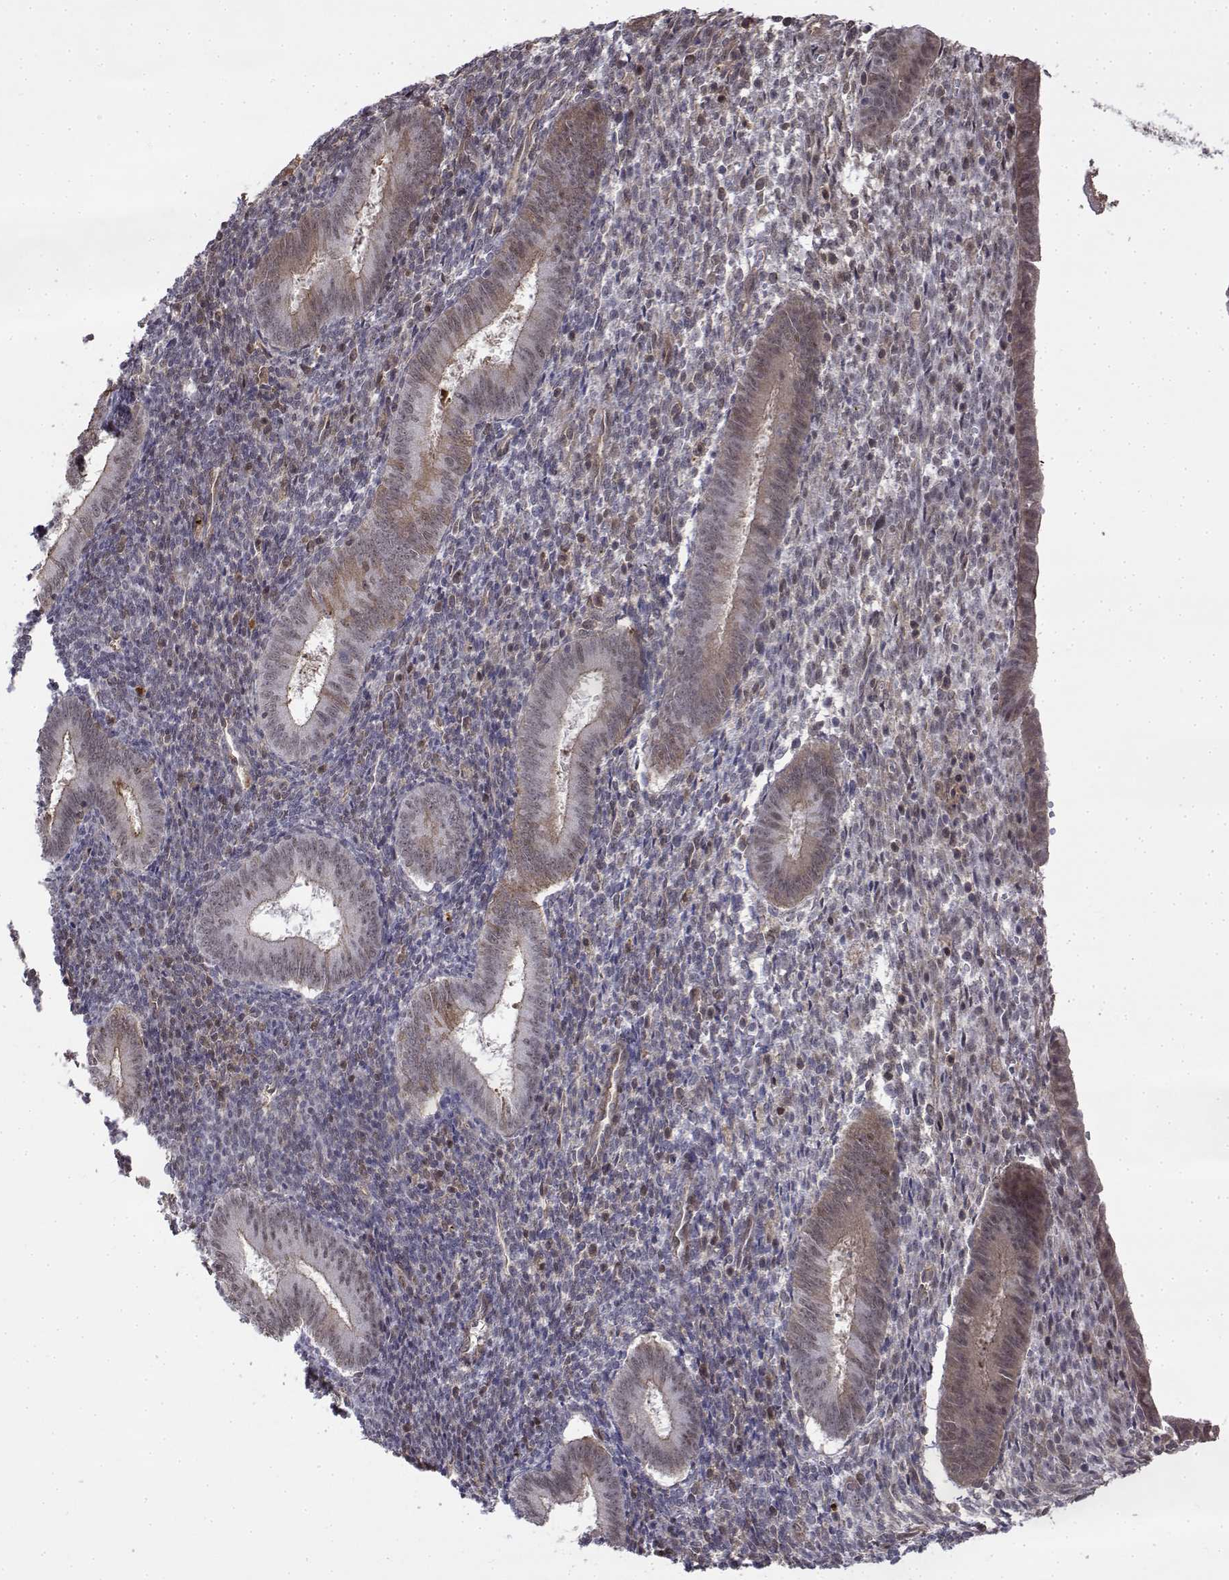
{"staining": {"intensity": "weak", "quantity": "<25%", "location": "cytoplasmic/membranous,nuclear"}, "tissue": "endometrium", "cell_type": "Cells in endometrial stroma", "image_type": "normal", "snomed": [{"axis": "morphology", "description": "Normal tissue, NOS"}, {"axis": "topography", "description": "Endometrium"}], "caption": "DAB immunohistochemical staining of unremarkable endometrium exhibits no significant staining in cells in endometrial stroma. (Brightfield microscopy of DAB immunohistochemistry at high magnification).", "gene": "ITGA7", "patient": {"sex": "female", "age": 25}}